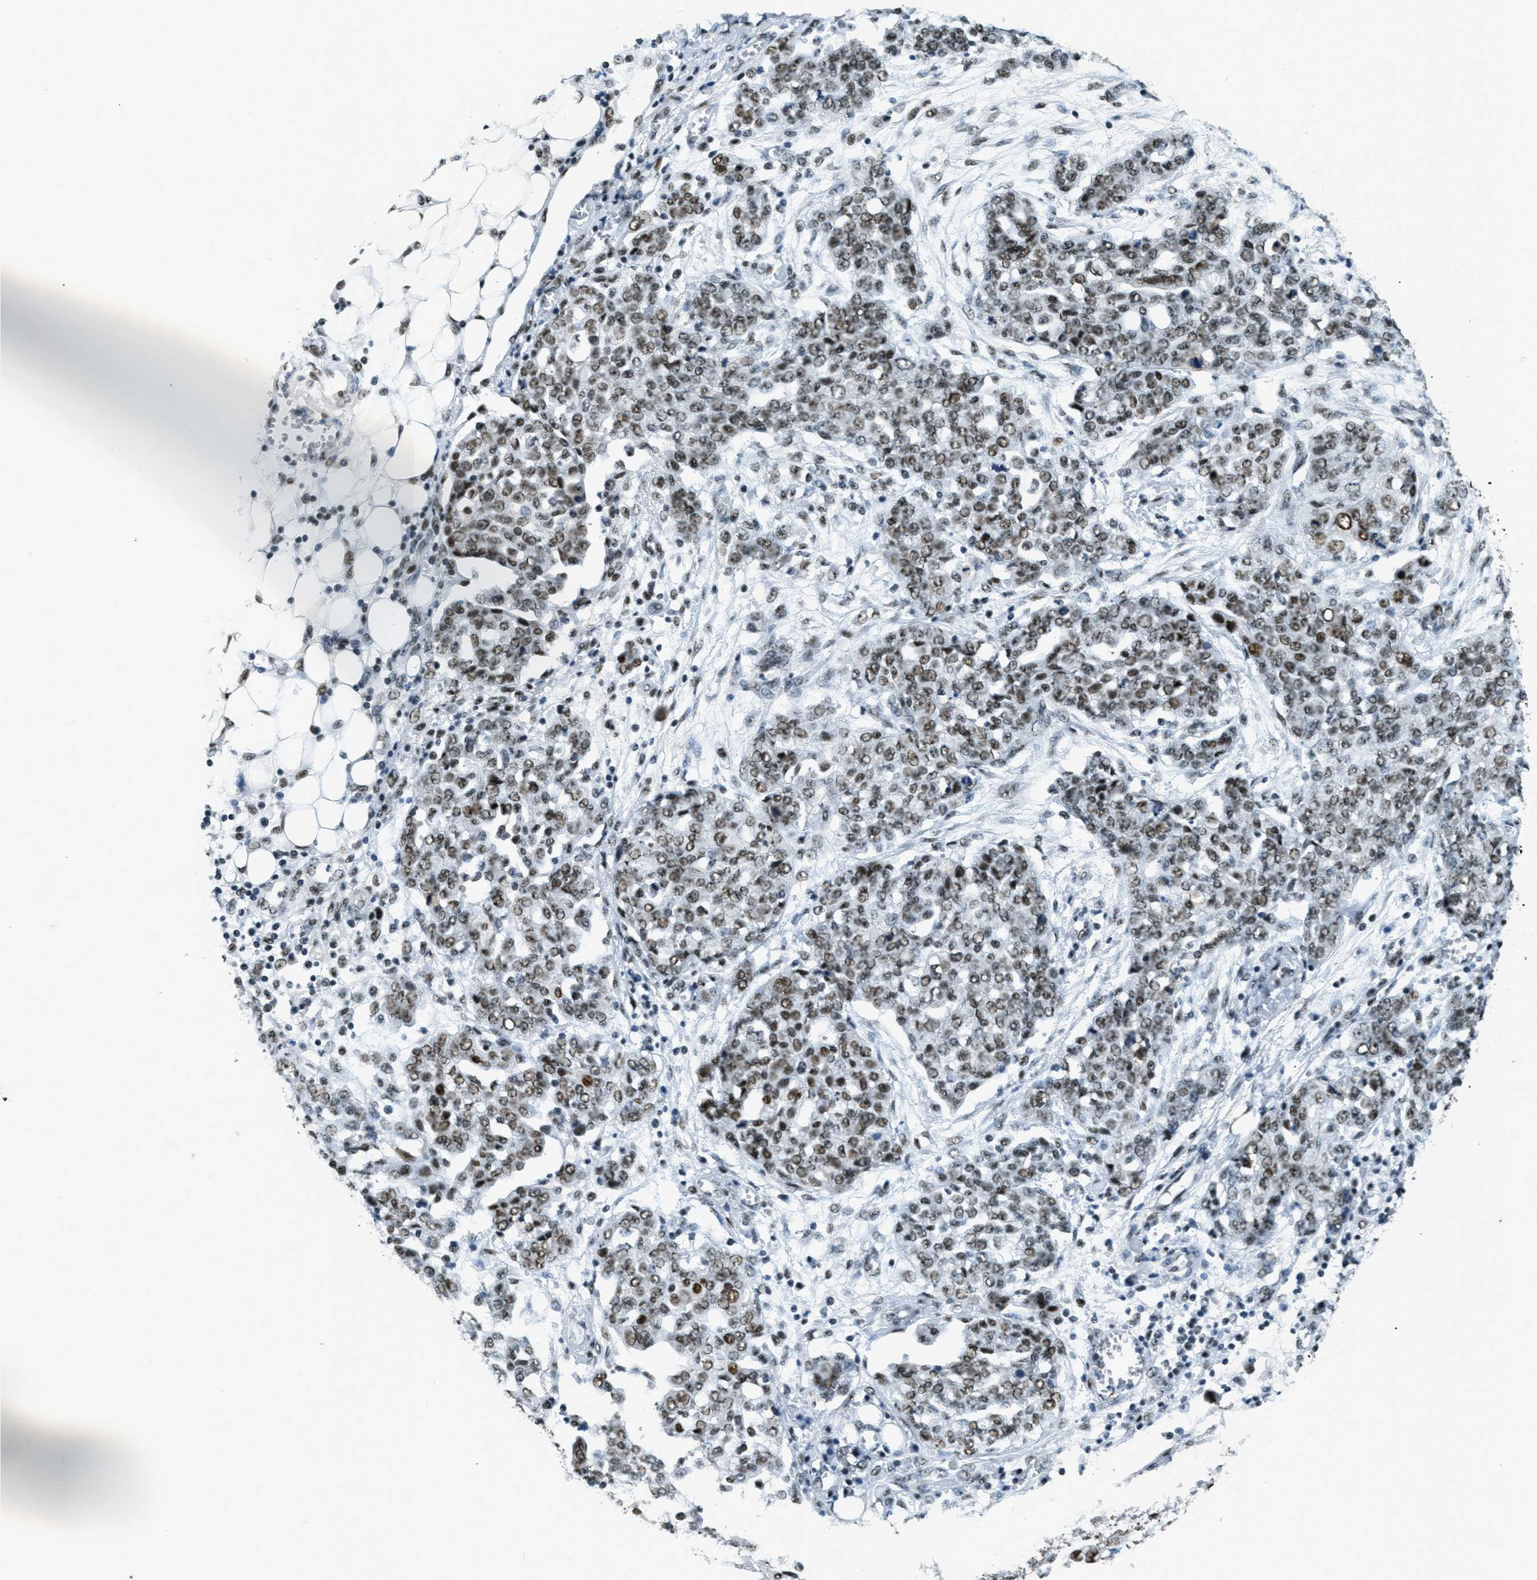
{"staining": {"intensity": "moderate", "quantity": ">75%", "location": "nuclear"}, "tissue": "ovarian cancer", "cell_type": "Tumor cells", "image_type": "cancer", "snomed": [{"axis": "morphology", "description": "Cystadenocarcinoma, serous, NOS"}, {"axis": "topography", "description": "Soft tissue"}, {"axis": "topography", "description": "Ovary"}], "caption": "This is an image of immunohistochemistry (IHC) staining of ovarian cancer, which shows moderate positivity in the nuclear of tumor cells.", "gene": "SSB", "patient": {"sex": "female", "age": 57}}